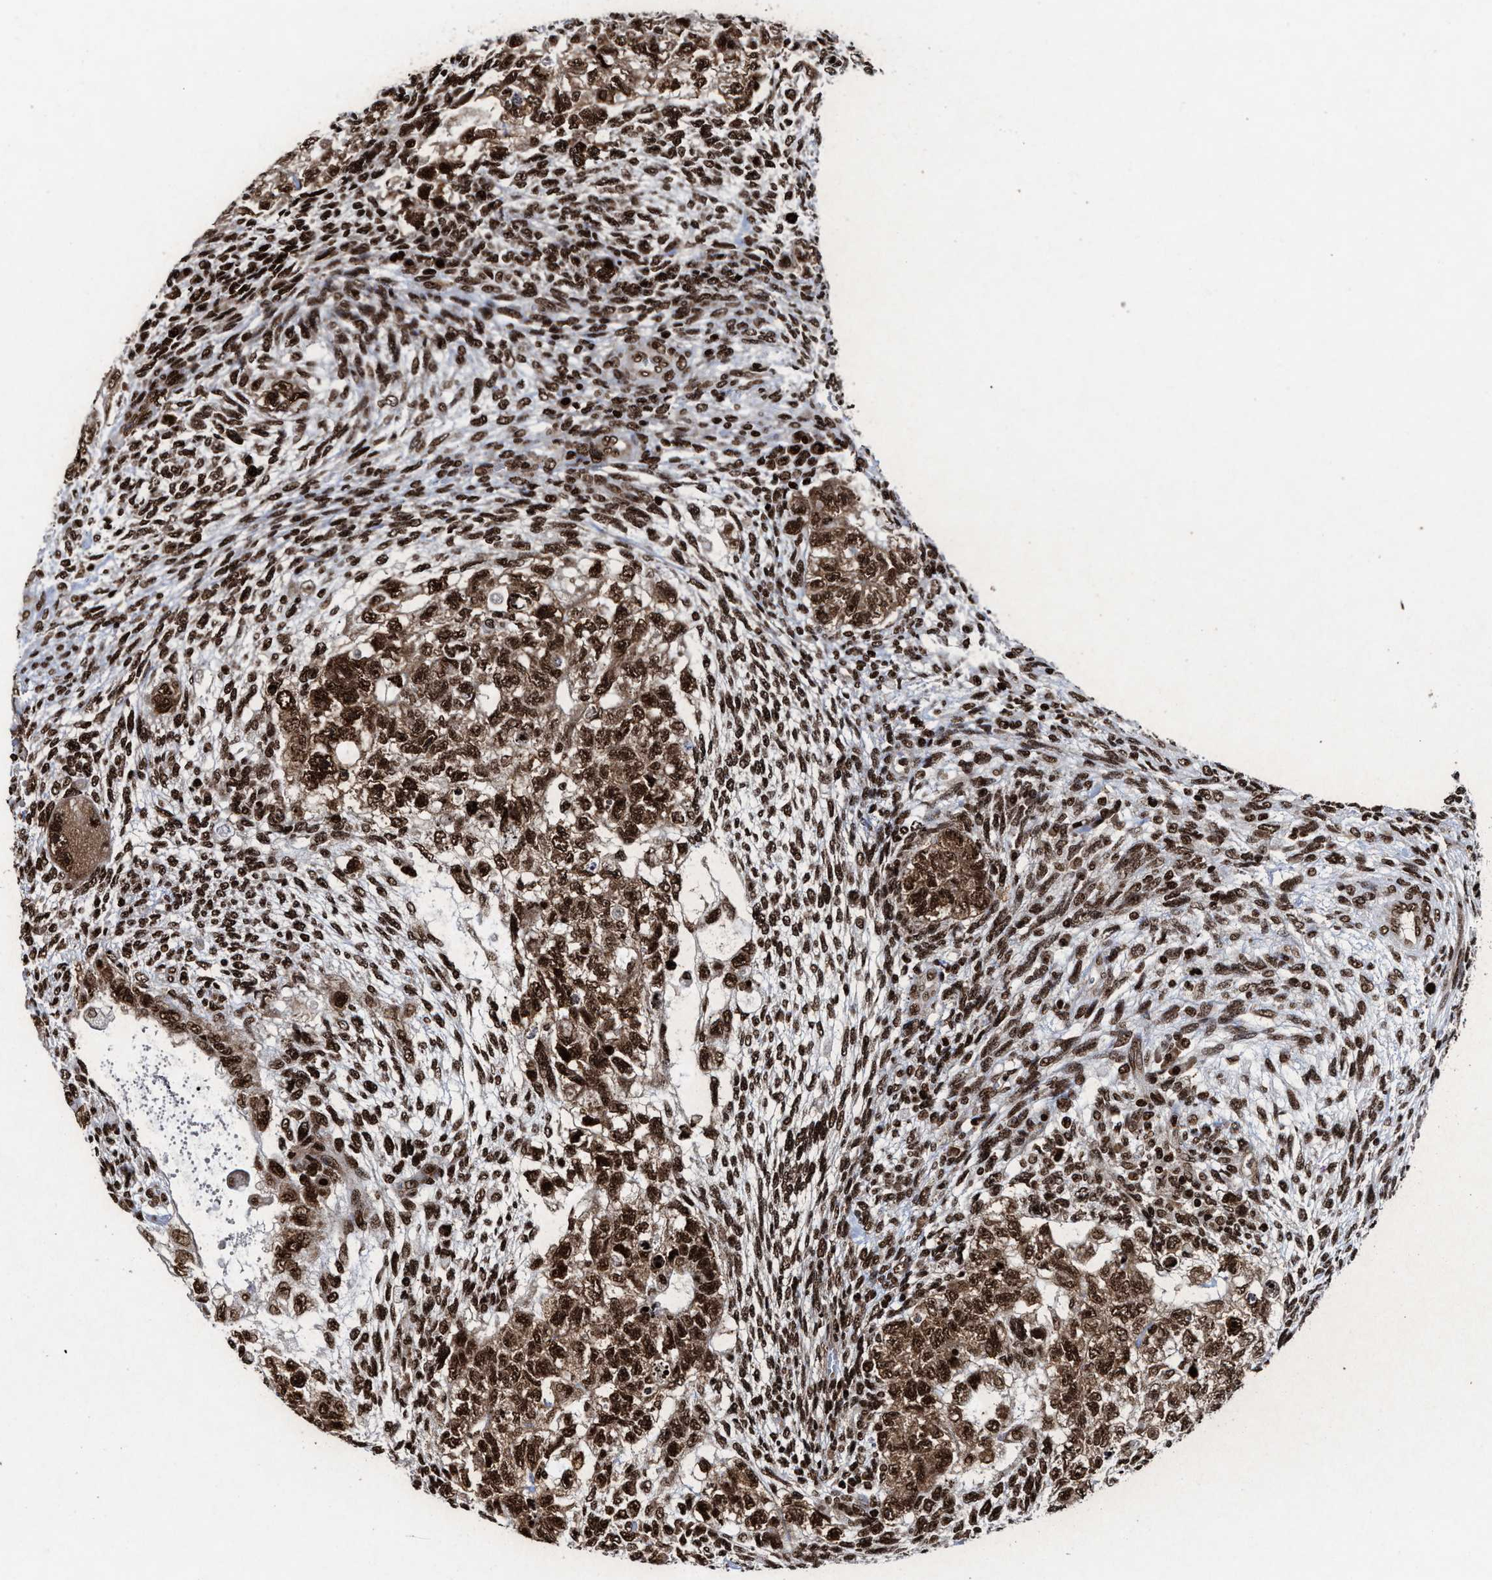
{"staining": {"intensity": "strong", "quantity": ">75%", "location": "cytoplasmic/membranous,nuclear"}, "tissue": "testis cancer", "cell_type": "Tumor cells", "image_type": "cancer", "snomed": [{"axis": "morphology", "description": "Normal tissue, NOS"}, {"axis": "morphology", "description": "Carcinoma, Embryonal, NOS"}, {"axis": "topography", "description": "Testis"}], "caption": "Immunohistochemical staining of testis cancer (embryonal carcinoma) demonstrates high levels of strong cytoplasmic/membranous and nuclear positivity in approximately >75% of tumor cells.", "gene": "ALYREF", "patient": {"sex": "male", "age": 36}}